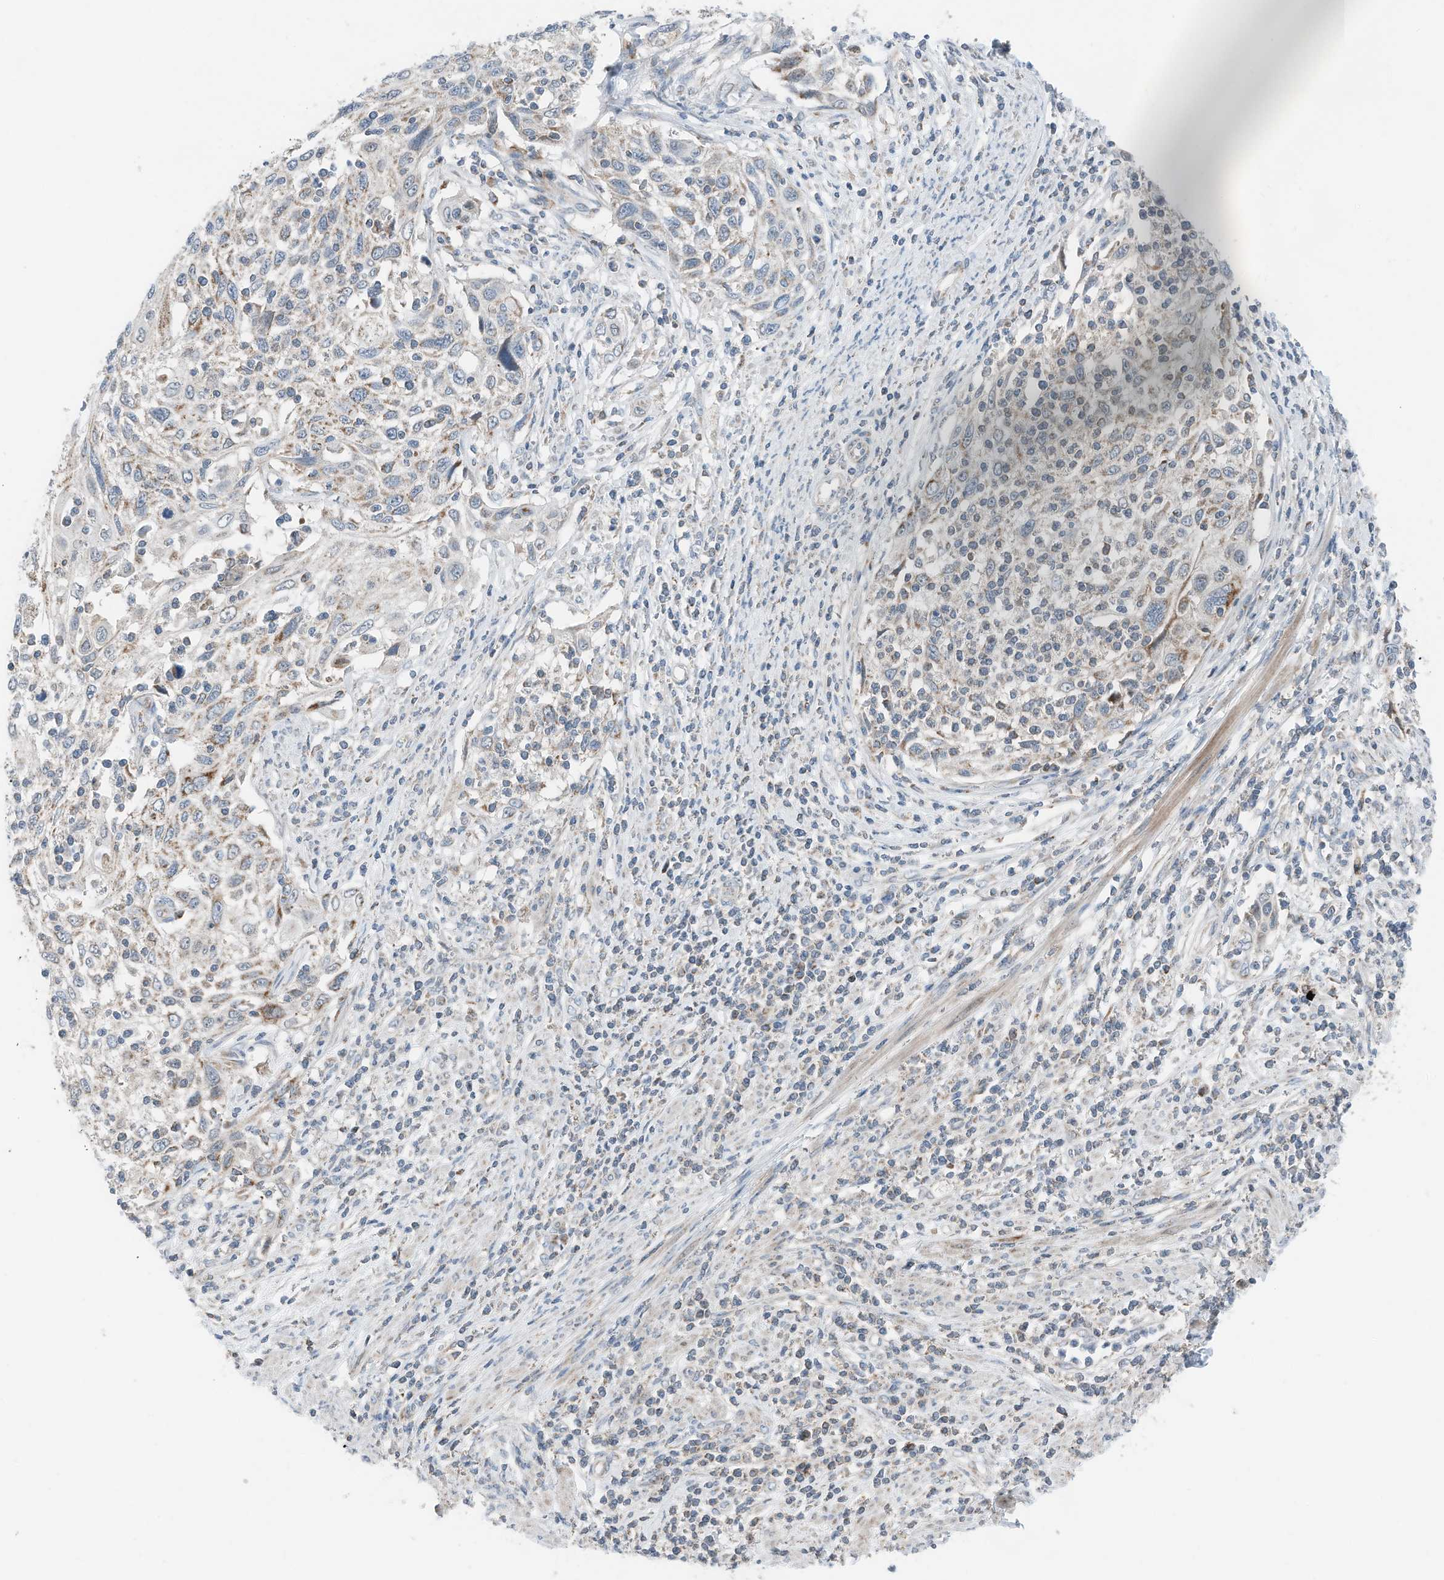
{"staining": {"intensity": "moderate", "quantity": "<25%", "location": "cytoplasmic/membranous"}, "tissue": "cervical cancer", "cell_type": "Tumor cells", "image_type": "cancer", "snomed": [{"axis": "morphology", "description": "Squamous cell carcinoma, NOS"}, {"axis": "topography", "description": "Cervix"}], "caption": "Brown immunohistochemical staining in human cervical squamous cell carcinoma exhibits moderate cytoplasmic/membranous expression in about <25% of tumor cells. (Stains: DAB in brown, nuclei in blue, Microscopy: brightfield microscopy at high magnification).", "gene": "RMND1", "patient": {"sex": "female", "age": 70}}